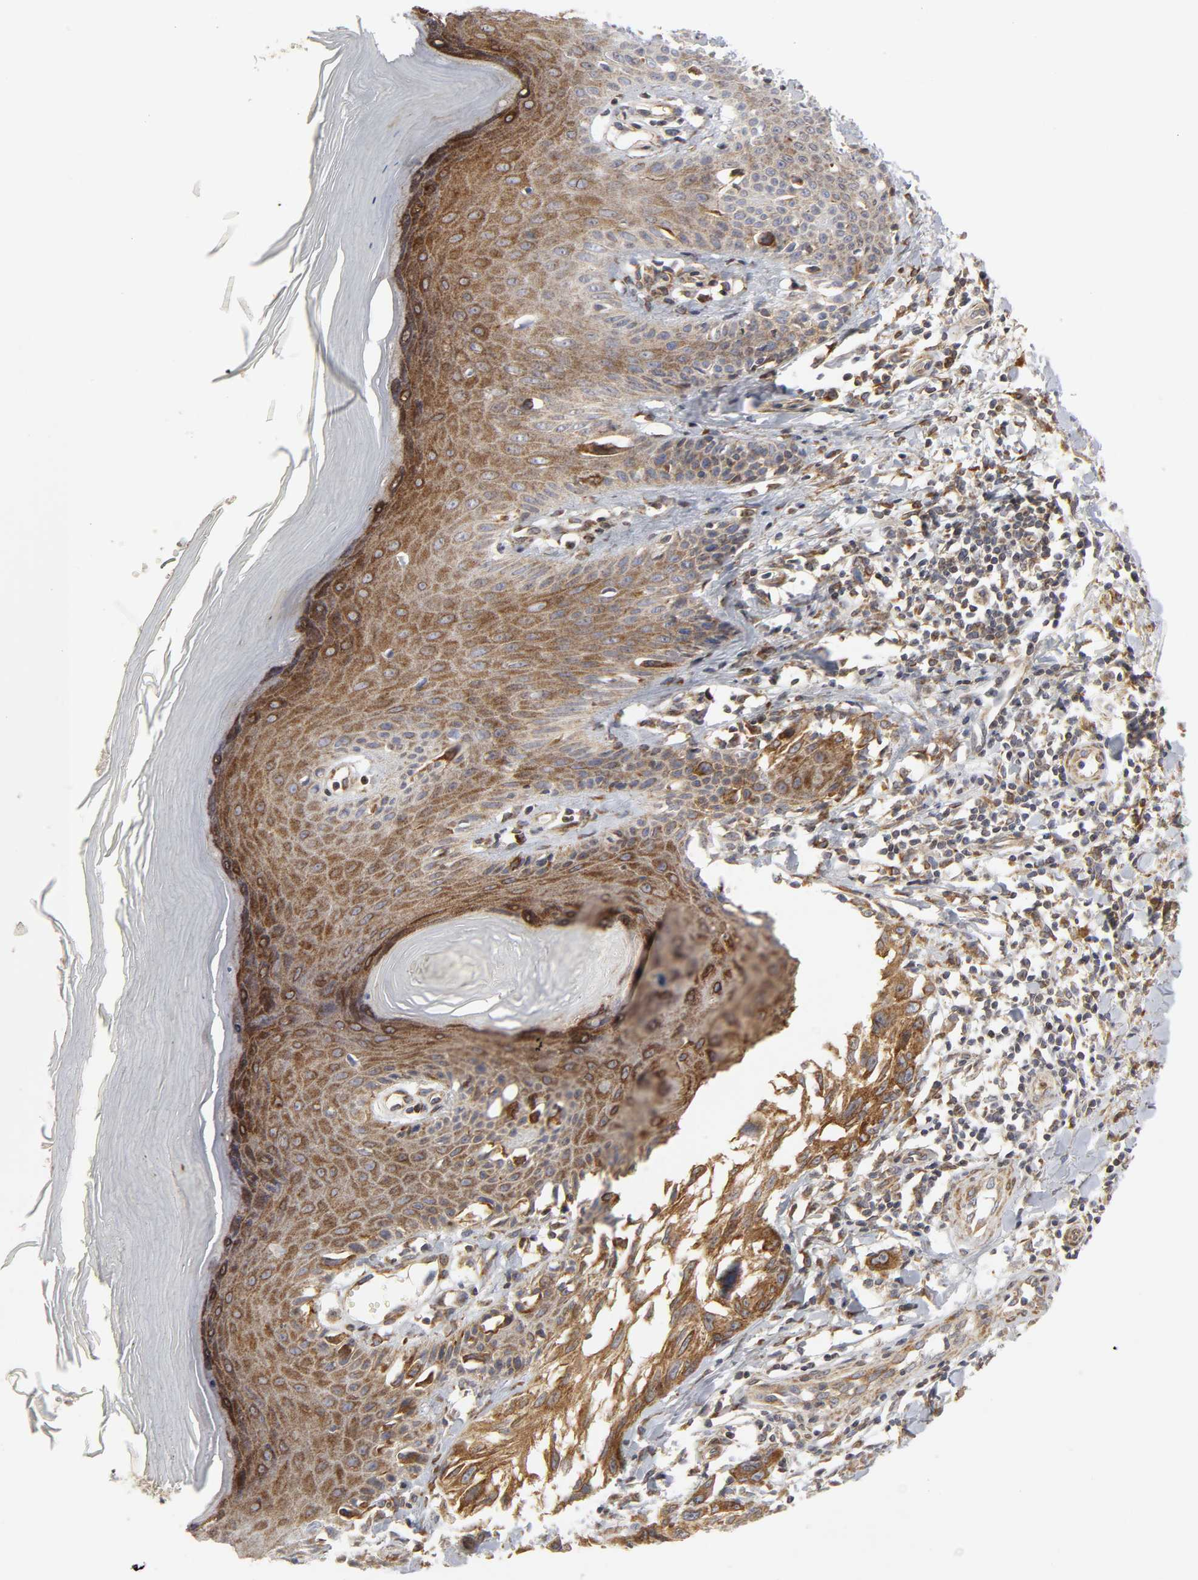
{"staining": {"intensity": "strong", "quantity": ">75%", "location": "cytoplasmic/membranous"}, "tissue": "melanoma", "cell_type": "Tumor cells", "image_type": "cancer", "snomed": [{"axis": "morphology", "description": "Malignant melanoma, NOS"}, {"axis": "topography", "description": "Skin"}], "caption": "IHC staining of melanoma, which demonstrates high levels of strong cytoplasmic/membranous staining in about >75% of tumor cells indicating strong cytoplasmic/membranous protein positivity. The staining was performed using DAB (3,3'-diaminobenzidine) (brown) for protein detection and nuclei were counterstained in hematoxylin (blue).", "gene": "POR", "patient": {"sex": "female", "age": 77}}